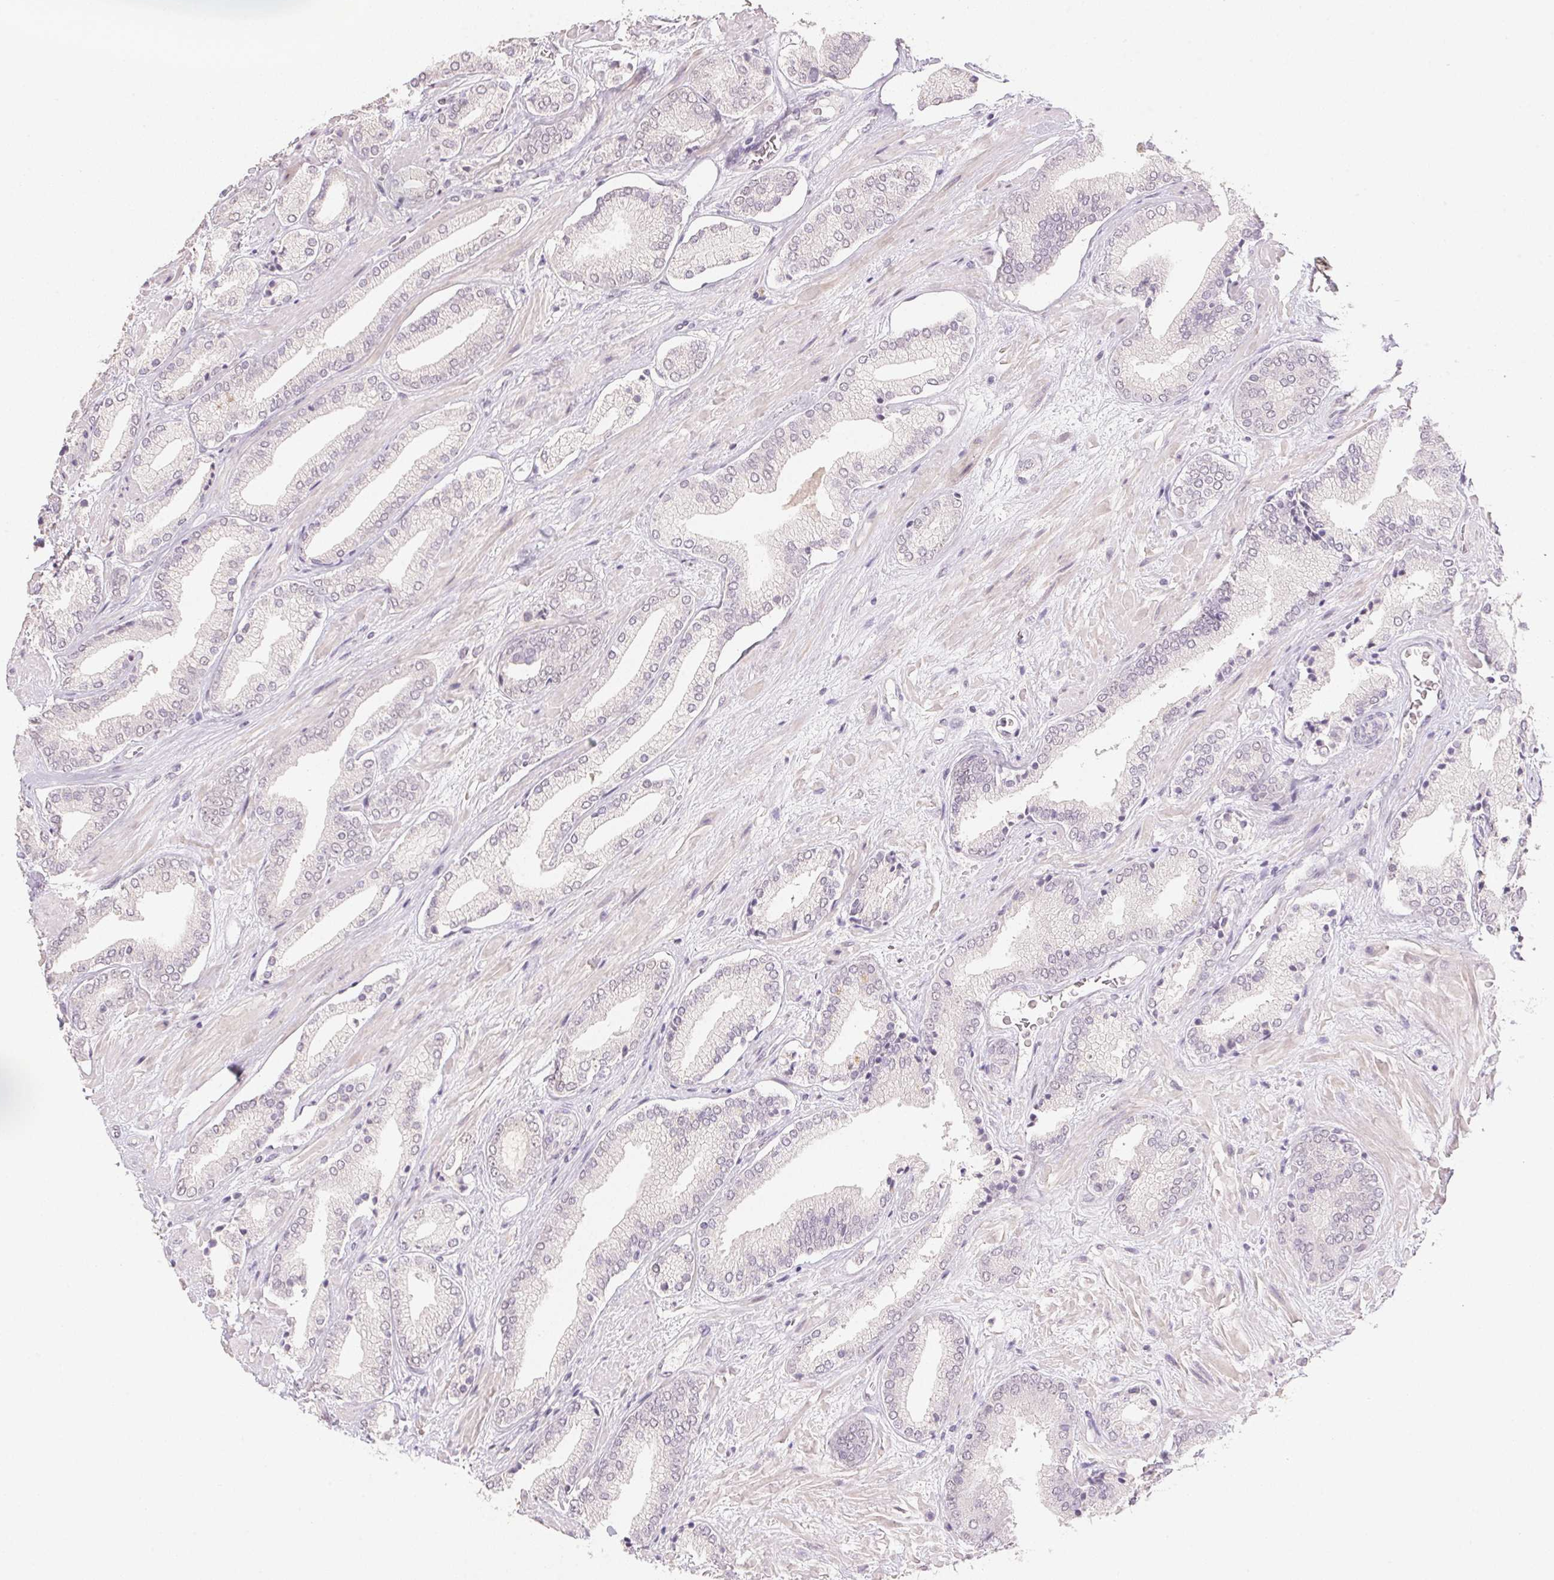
{"staining": {"intensity": "negative", "quantity": "none", "location": "none"}, "tissue": "prostate cancer", "cell_type": "Tumor cells", "image_type": "cancer", "snomed": [{"axis": "morphology", "description": "Adenocarcinoma, High grade"}, {"axis": "topography", "description": "Prostate"}], "caption": "An image of human prostate adenocarcinoma (high-grade) is negative for staining in tumor cells.", "gene": "POLR3G", "patient": {"sex": "male", "age": 56}}